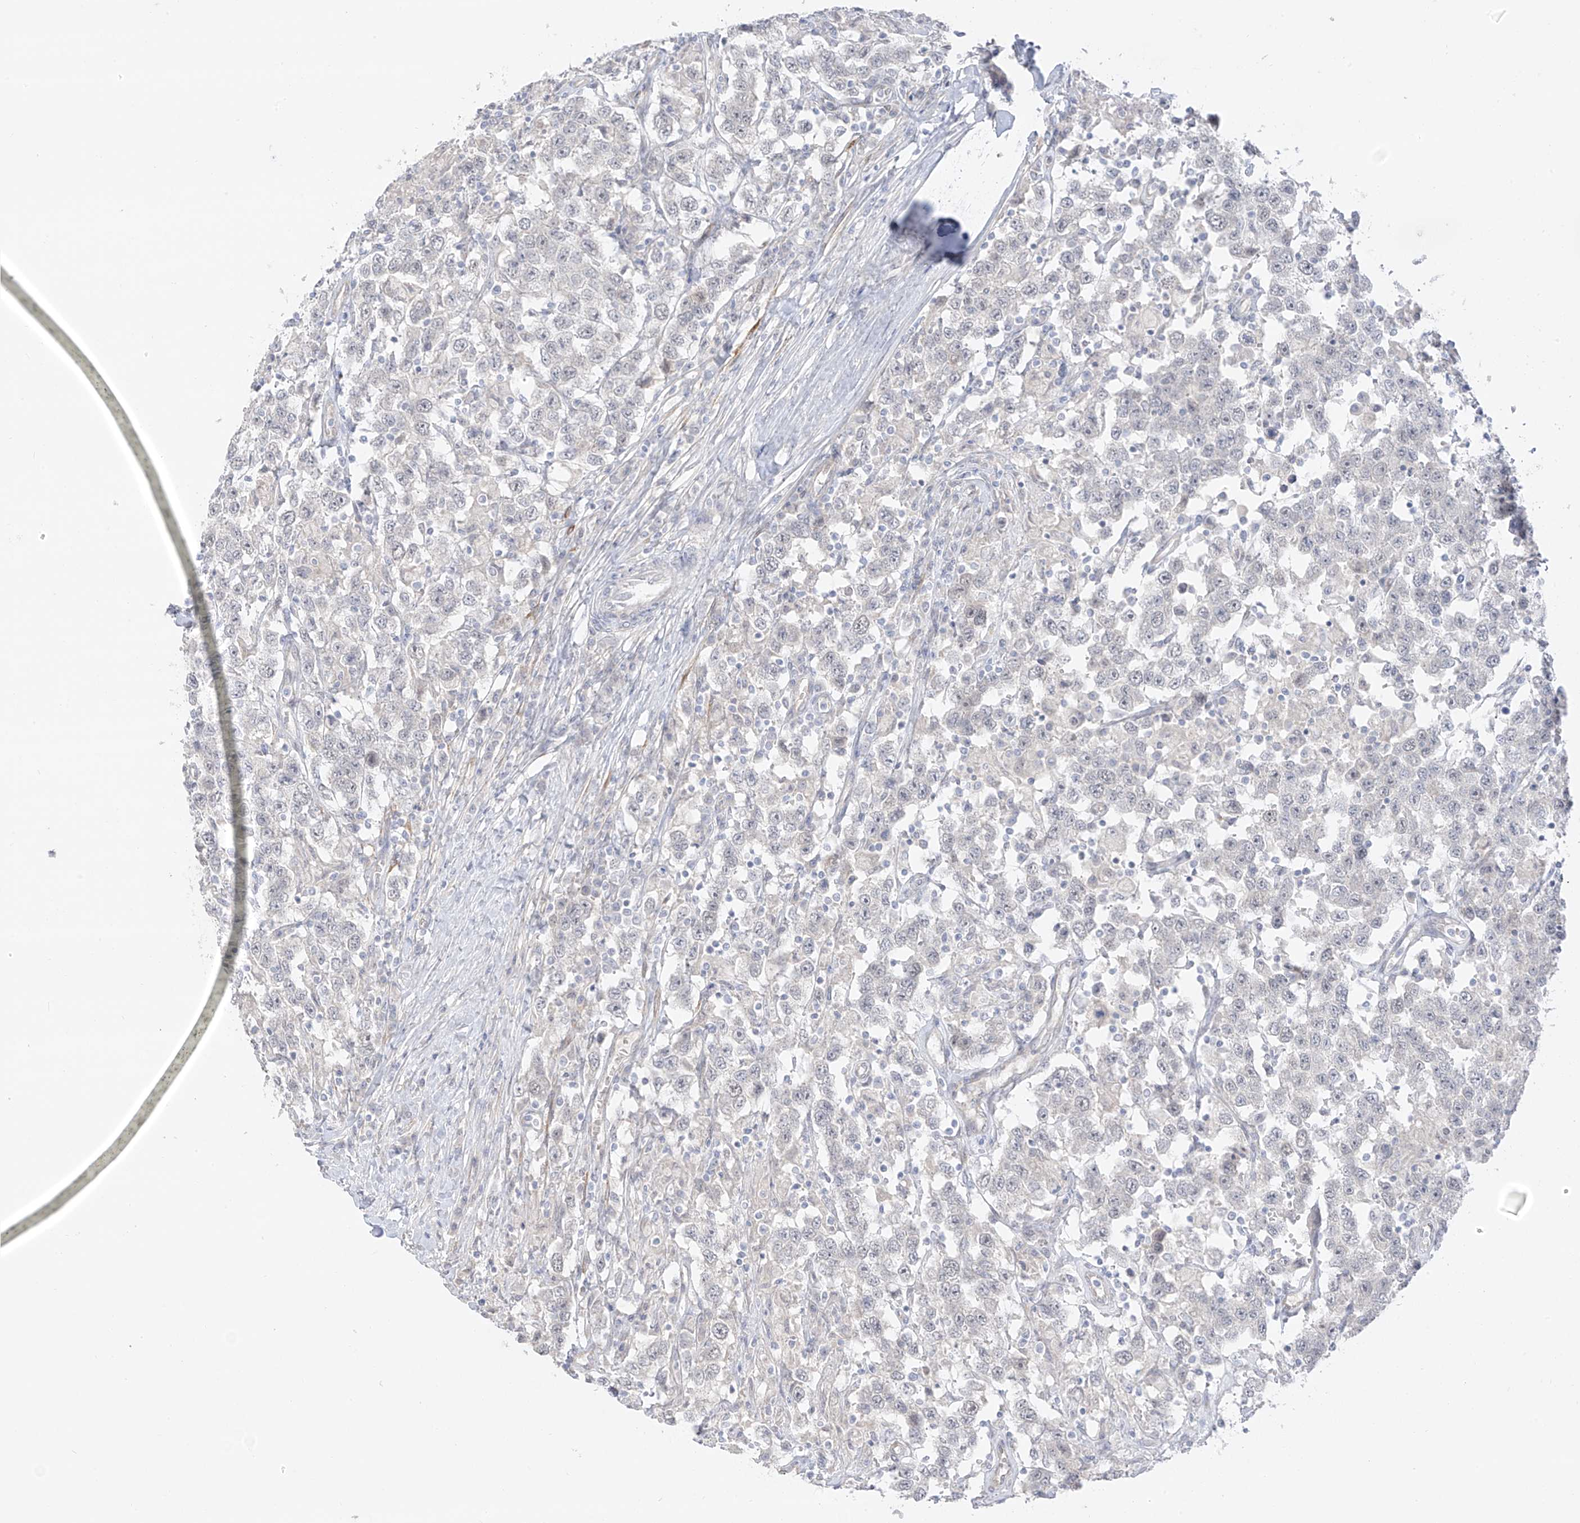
{"staining": {"intensity": "negative", "quantity": "none", "location": "none"}, "tissue": "testis cancer", "cell_type": "Tumor cells", "image_type": "cancer", "snomed": [{"axis": "morphology", "description": "Seminoma, NOS"}, {"axis": "topography", "description": "Testis"}], "caption": "Protein analysis of testis cancer demonstrates no significant positivity in tumor cells.", "gene": "DCDC2", "patient": {"sex": "male", "age": 41}}